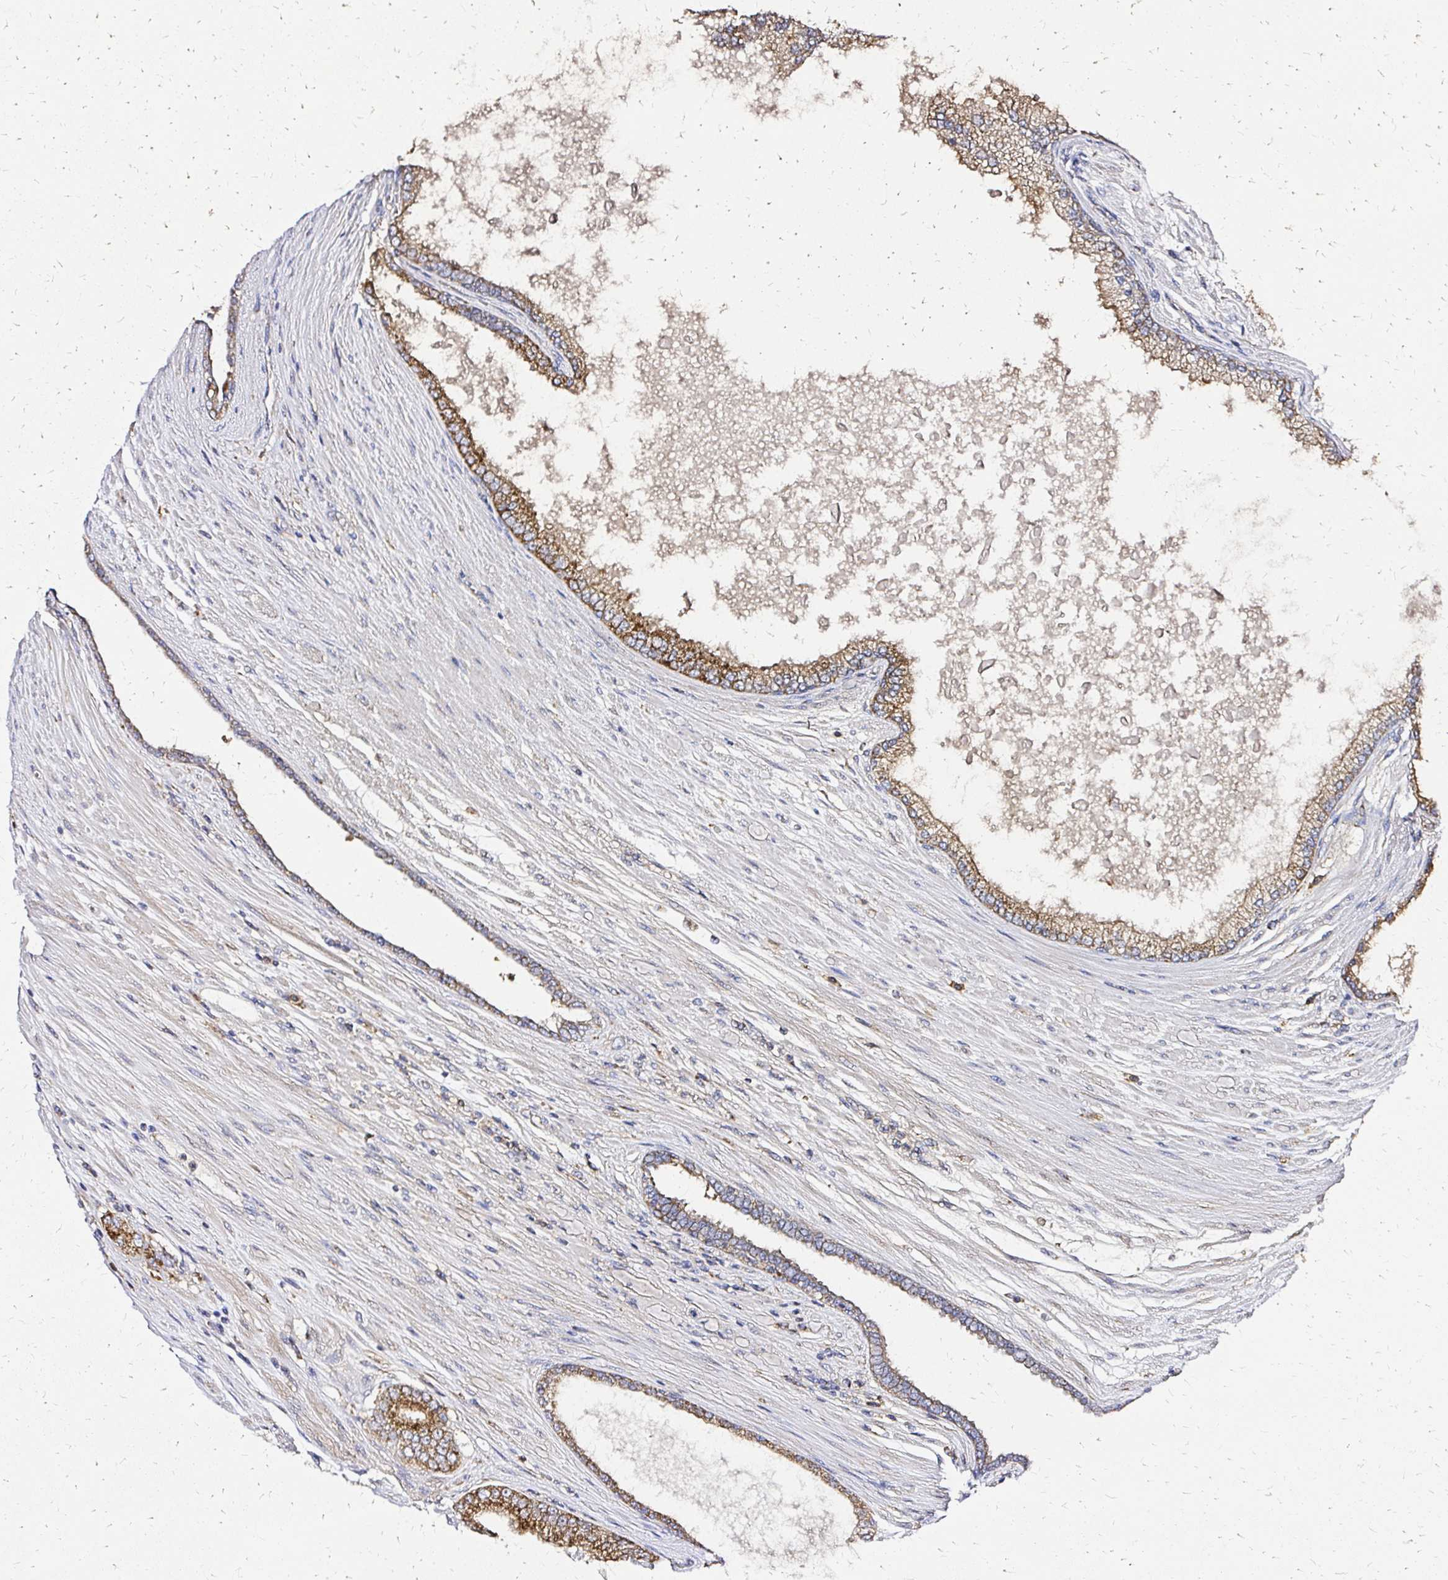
{"staining": {"intensity": "moderate", "quantity": ">75%", "location": "cytoplasmic/membranous"}, "tissue": "prostate cancer", "cell_type": "Tumor cells", "image_type": "cancer", "snomed": [{"axis": "morphology", "description": "Adenocarcinoma, Low grade"}, {"axis": "topography", "description": "Prostate"}], "caption": "There is medium levels of moderate cytoplasmic/membranous expression in tumor cells of prostate cancer, as demonstrated by immunohistochemical staining (brown color).", "gene": "MRPL13", "patient": {"sex": "male", "age": 67}}